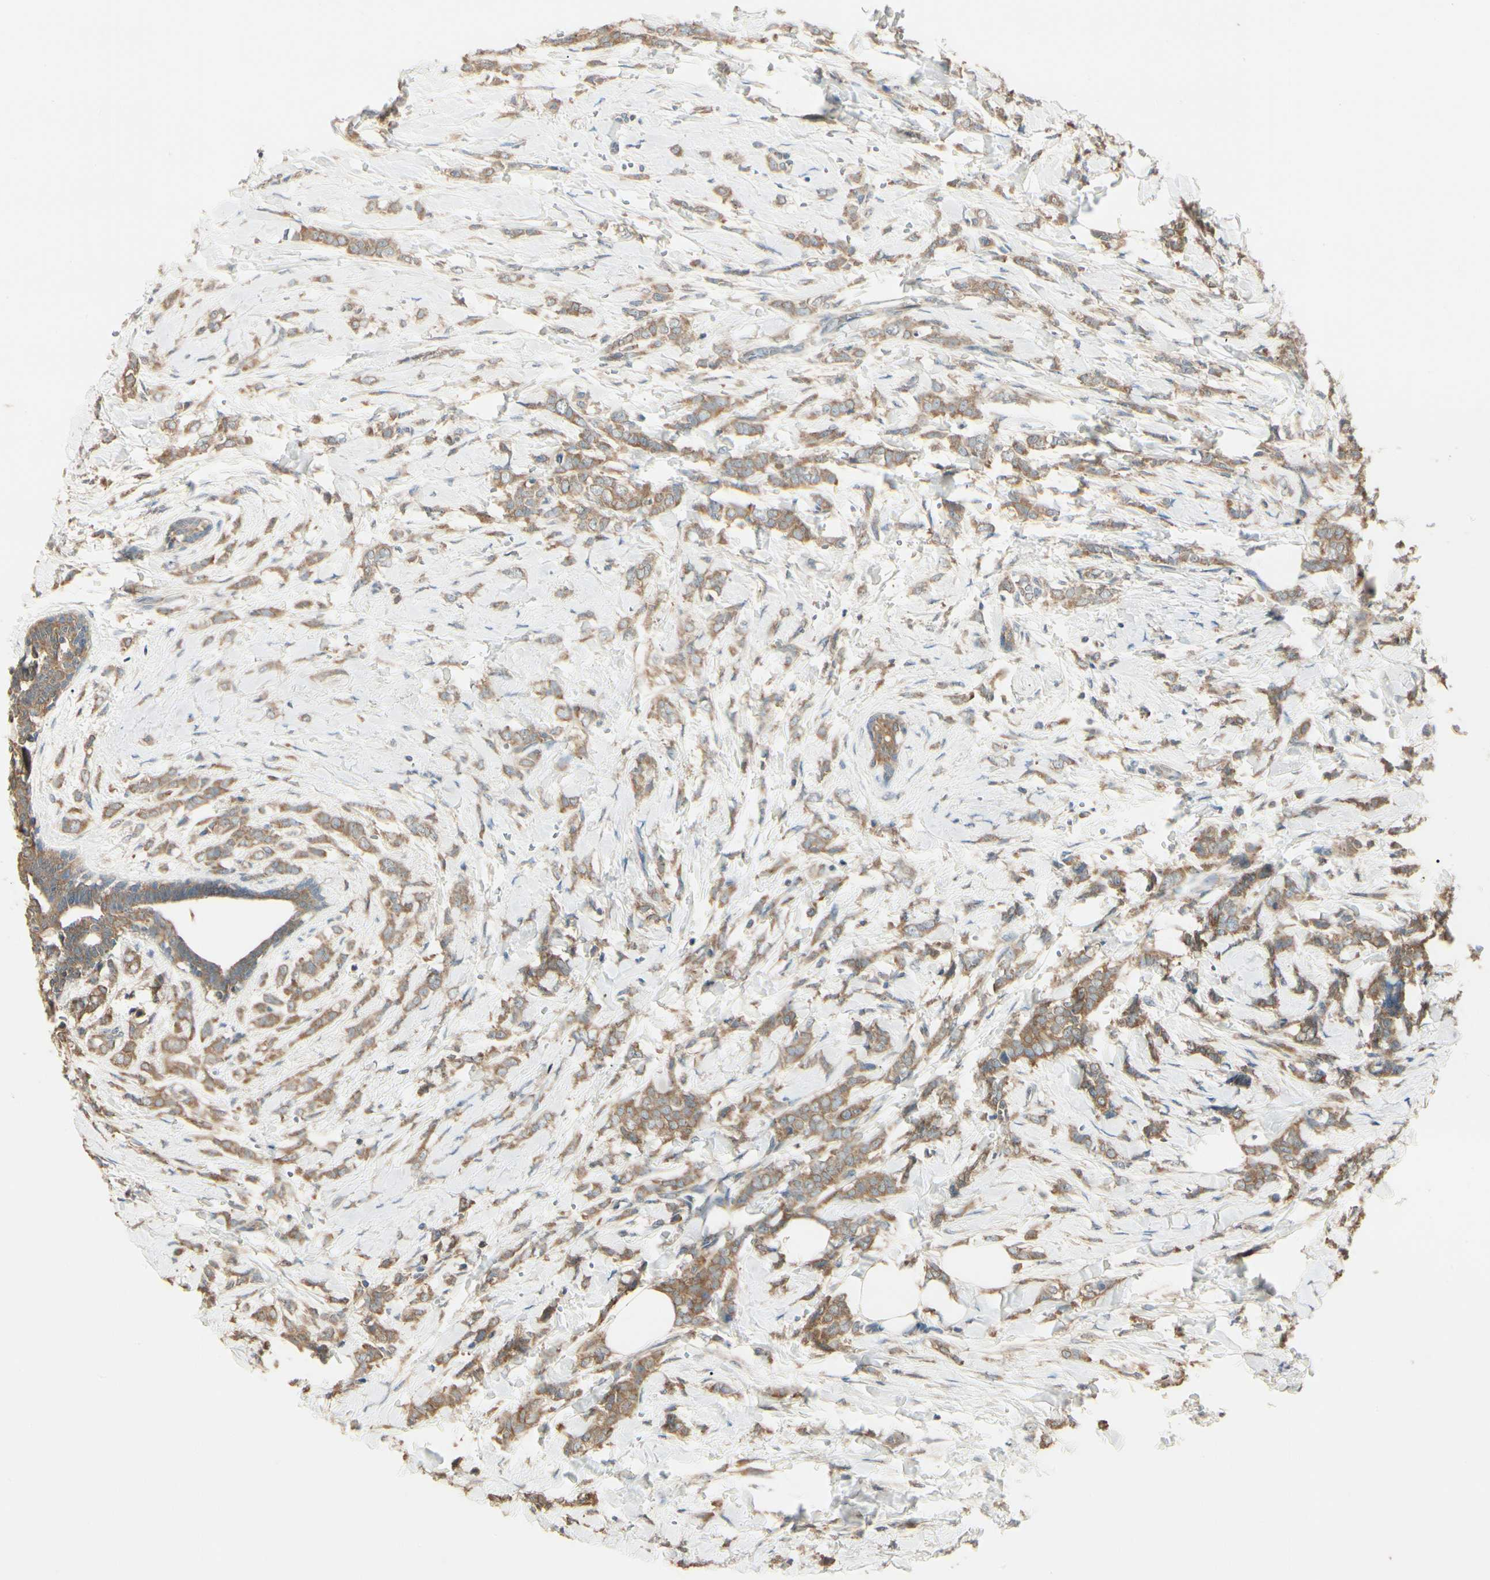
{"staining": {"intensity": "moderate", "quantity": ">75%", "location": "cytoplasmic/membranous"}, "tissue": "breast cancer", "cell_type": "Tumor cells", "image_type": "cancer", "snomed": [{"axis": "morphology", "description": "Lobular carcinoma, in situ"}, {"axis": "morphology", "description": "Lobular carcinoma"}, {"axis": "topography", "description": "Breast"}], "caption": "There is medium levels of moderate cytoplasmic/membranous staining in tumor cells of lobular carcinoma (breast), as demonstrated by immunohistochemical staining (brown color).", "gene": "CCT7", "patient": {"sex": "female", "age": 41}}